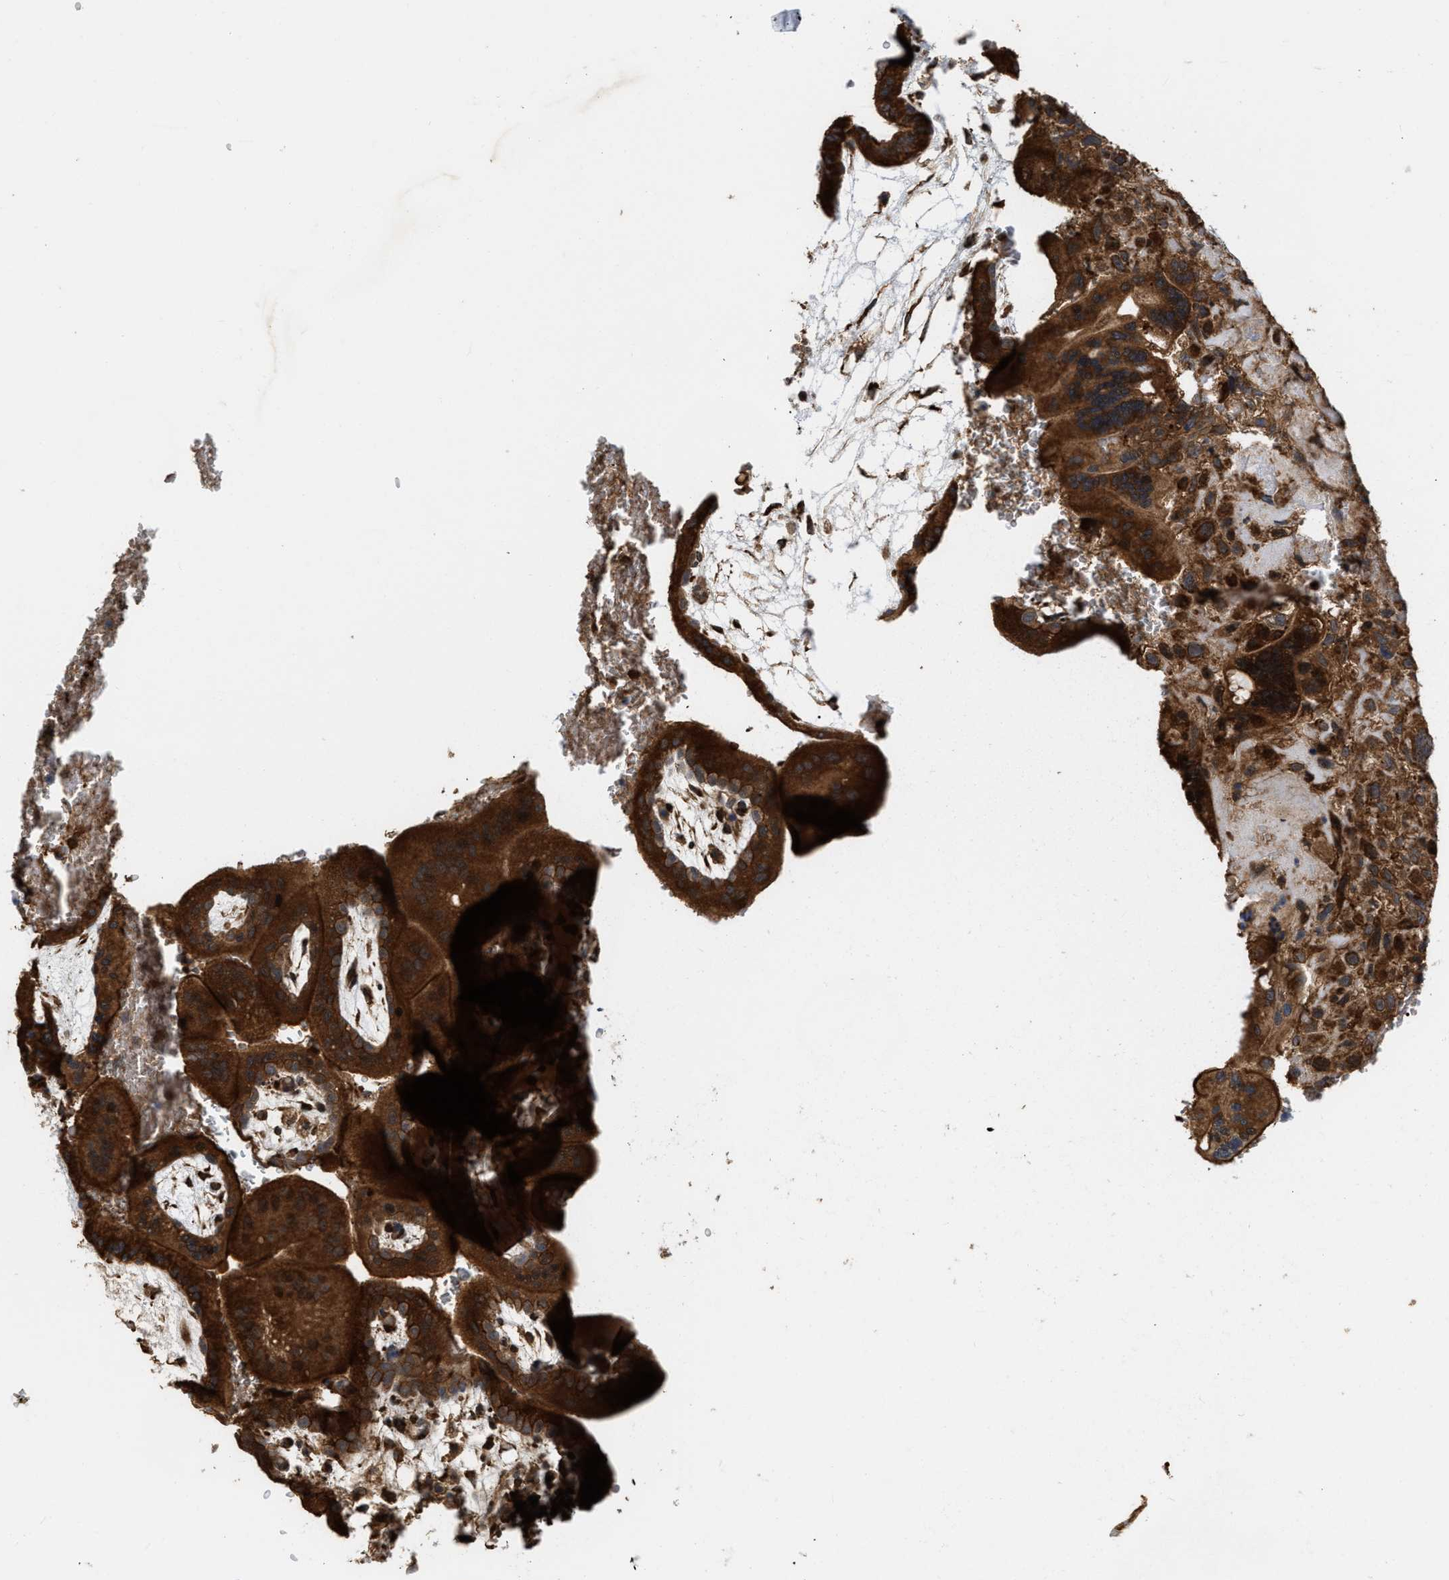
{"staining": {"intensity": "strong", "quantity": ">75%", "location": "cytoplasmic/membranous"}, "tissue": "placenta", "cell_type": "Decidual cells", "image_type": "normal", "snomed": [{"axis": "morphology", "description": "Normal tissue, NOS"}, {"axis": "topography", "description": "Placenta"}], "caption": "Immunohistochemical staining of benign placenta shows high levels of strong cytoplasmic/membranous expression in about >75% of decidual cells.", "gene": "IQCE", "patient": {"sex": "female", "age": 35}}